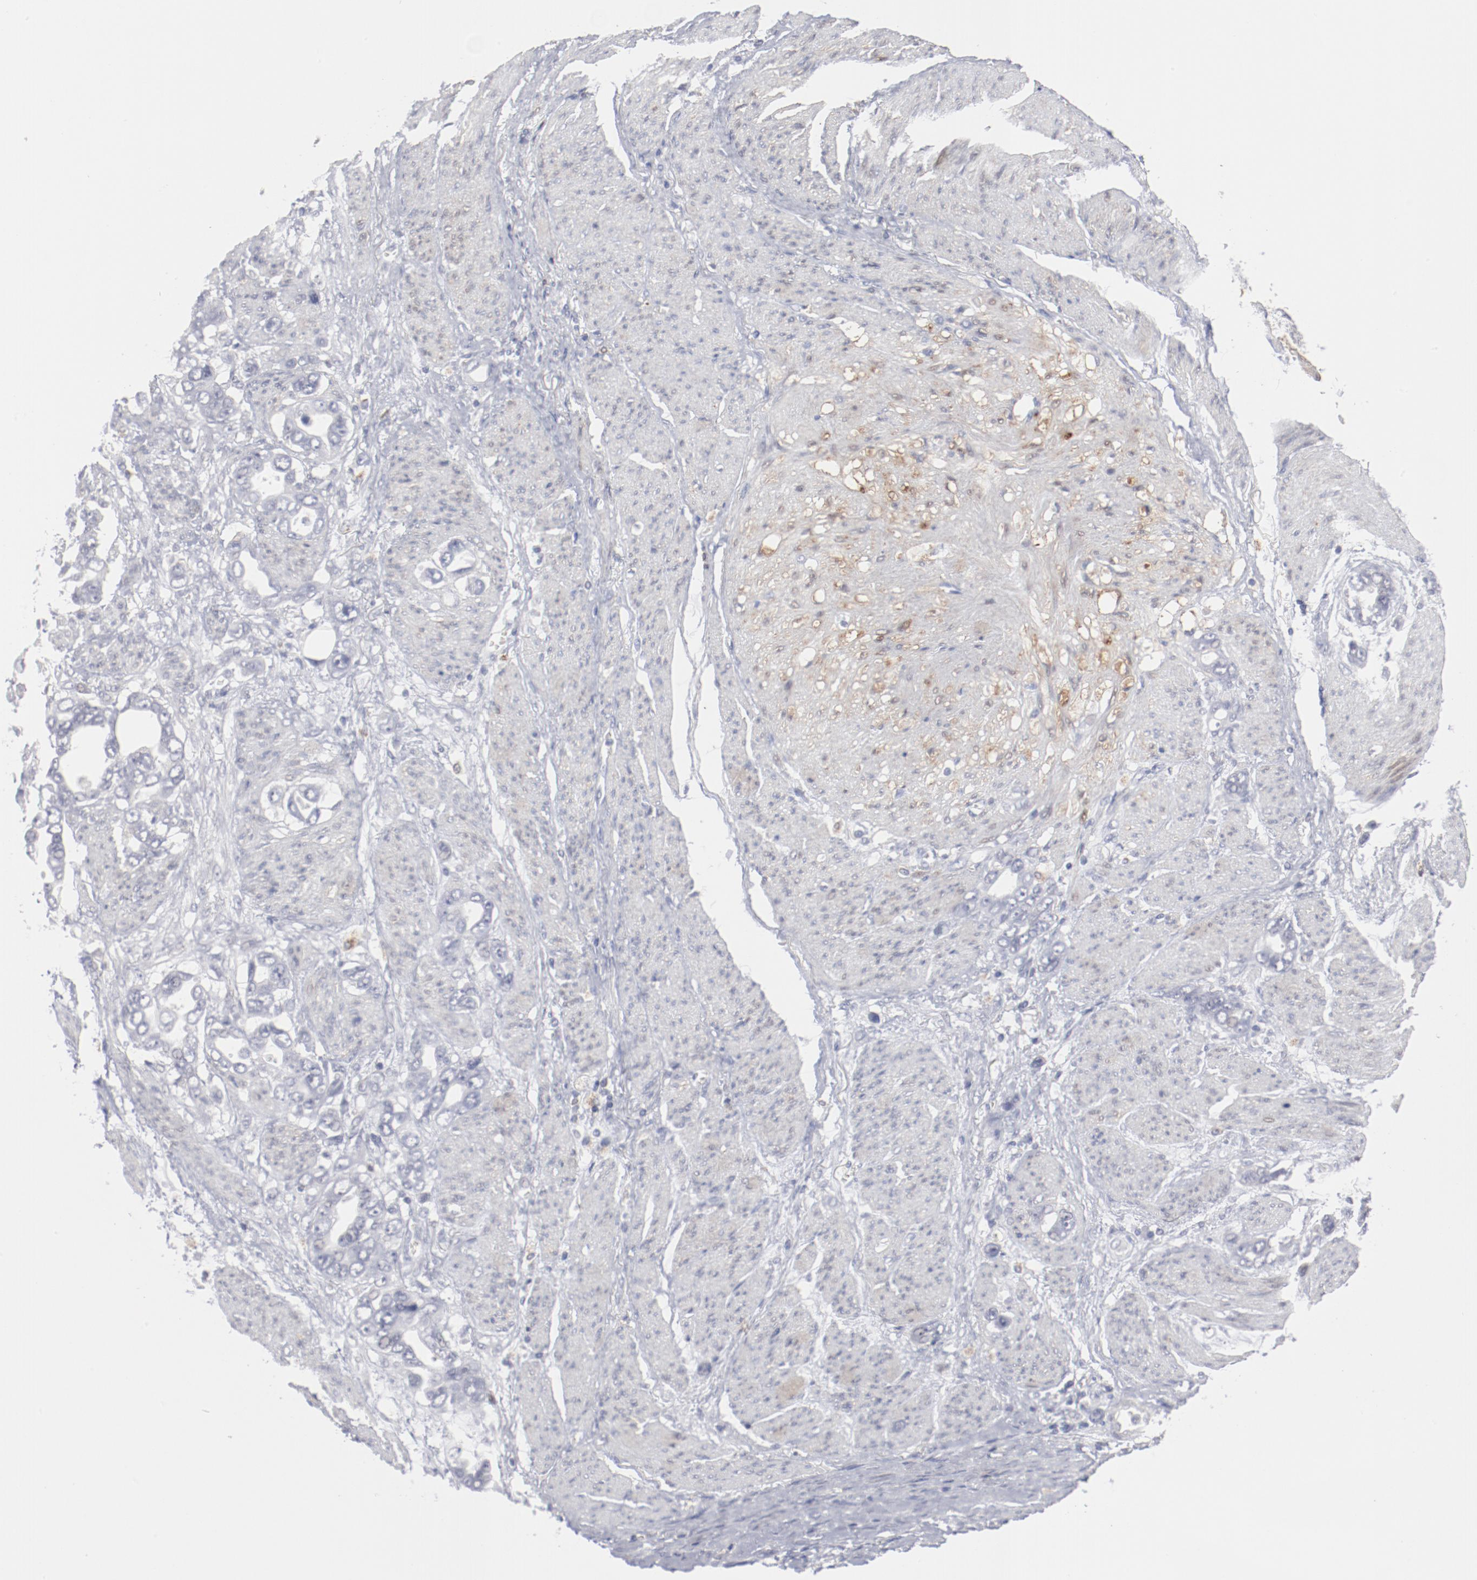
{"staining": {"intensity": "negative", "quantity": "none", "location": "none"}, "tissue": "stomach cancer", "cell_type": "Tumor cells", "image_type": "cancer", "snomed": [{"axis": "morphology", "description": "Adenocarcinoma, NOS"}, {"axis": "topography", "description": "Stomach"}], "caption": "A micrograph of stomach adenocarcinoma stained for a protein reveals no brown staining in tumor cells.", "gene": "SH3BGR", "patient": {"sex": "male", "age": 78}}